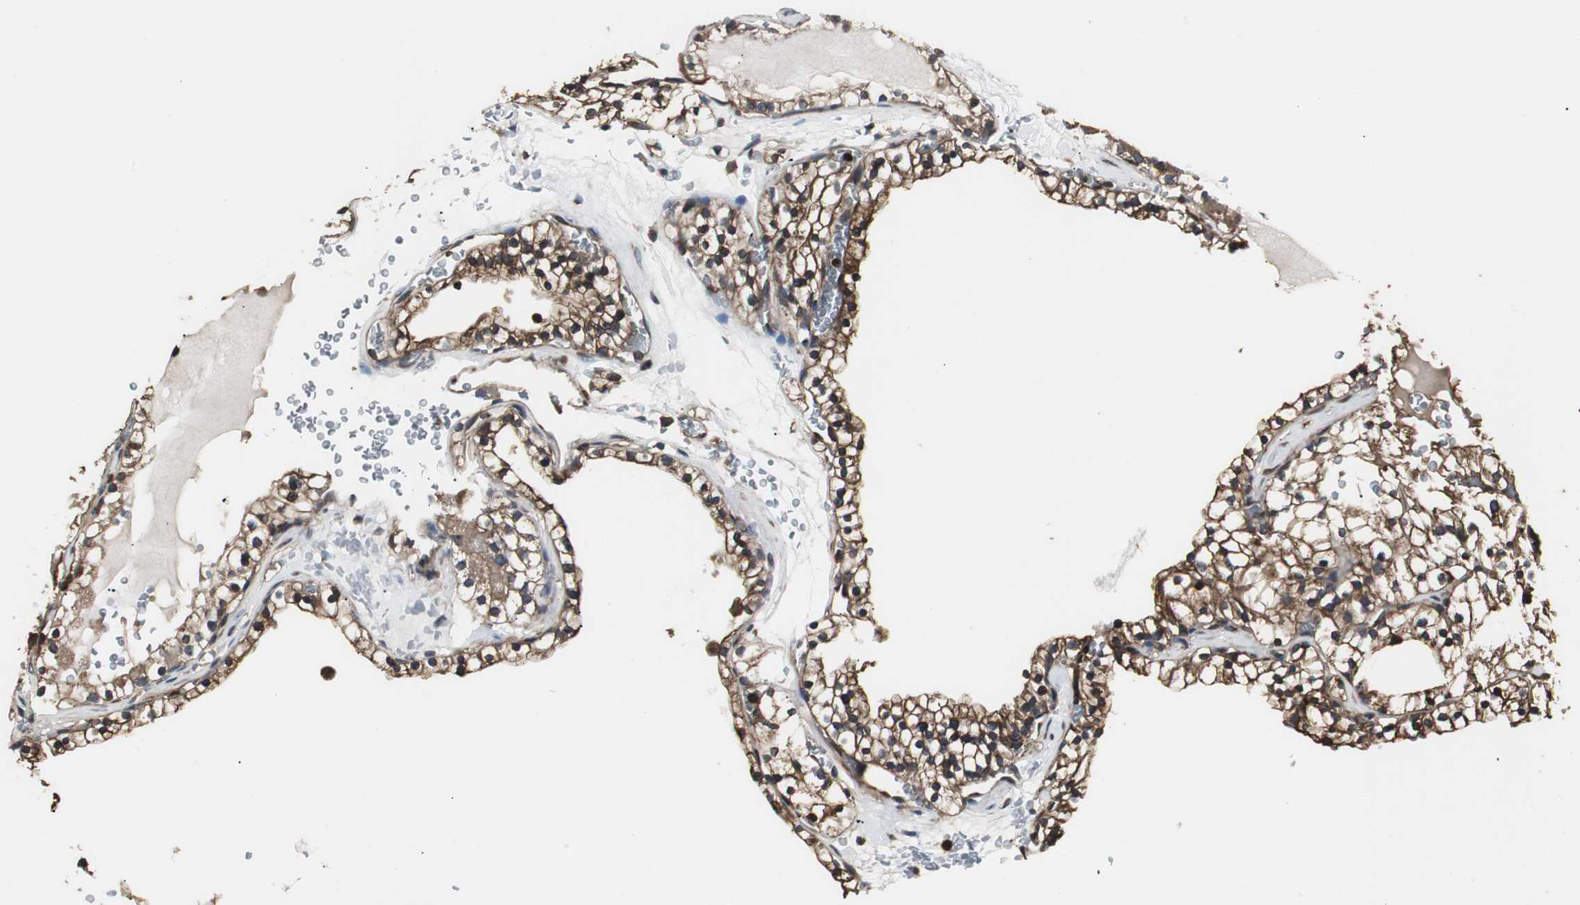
{"staining": {"intensity": "strong", "quantity": ">75%", "location": "cytoplasmic/membranous"}, "tissue": "renal cancer", "cell_type": "Tumor cells", "image_type": "cancer", "snomed": [{"axis": "morphology", "description": "Adenocarcinoma, NOS"}, {"axis": "topography", "description": "Kidney"}], "caption": "Renal cancer (adenocarcinoma) stained for a protein (brown) reveals strong cytoplasmic/membranous positive expression in about >75% of tumor cells.", "gene": "CAPNS1", "patient": {"sex": "female", "age": 41}}